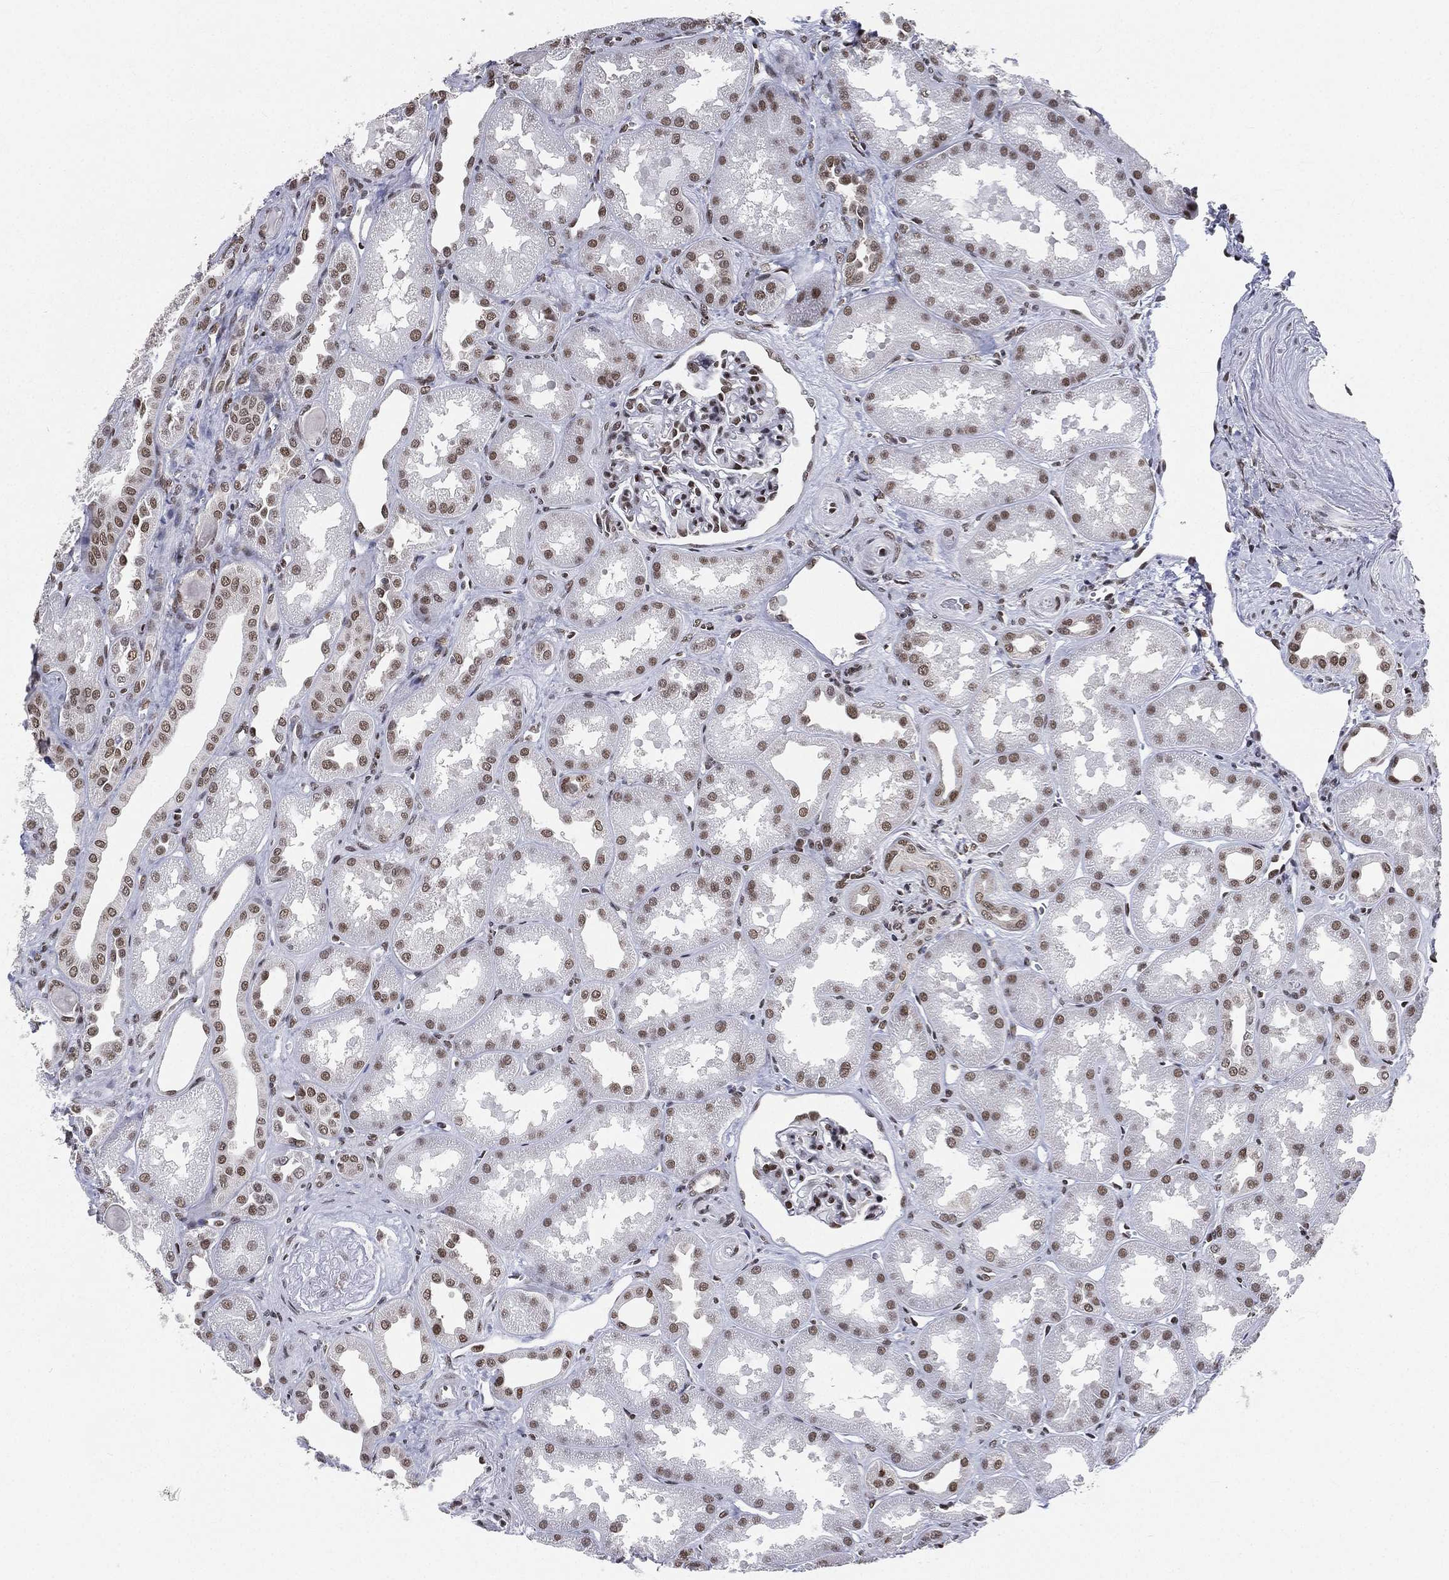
{"staining": {"intensity": "moderate", "quantity": "25%-75%", "location": "nuclear"}, "tissue": "kidney", "cell_type": "Cells in glomeruli", "image_type": "normal", "snomed": [{"axis": "morphology", "description": "Normal tissue, NOS"}, {"axis": "topography", "description": "Kidney"}], "caption": "Immunohistochemistry (IHC) (DAB) staining of benign kidney displays moderate nuclear protein expression in approximately 25%-75% of cells in glomeruli.", "gene": "FUBP3", "patient": {"sex": "male", "age": 61}}